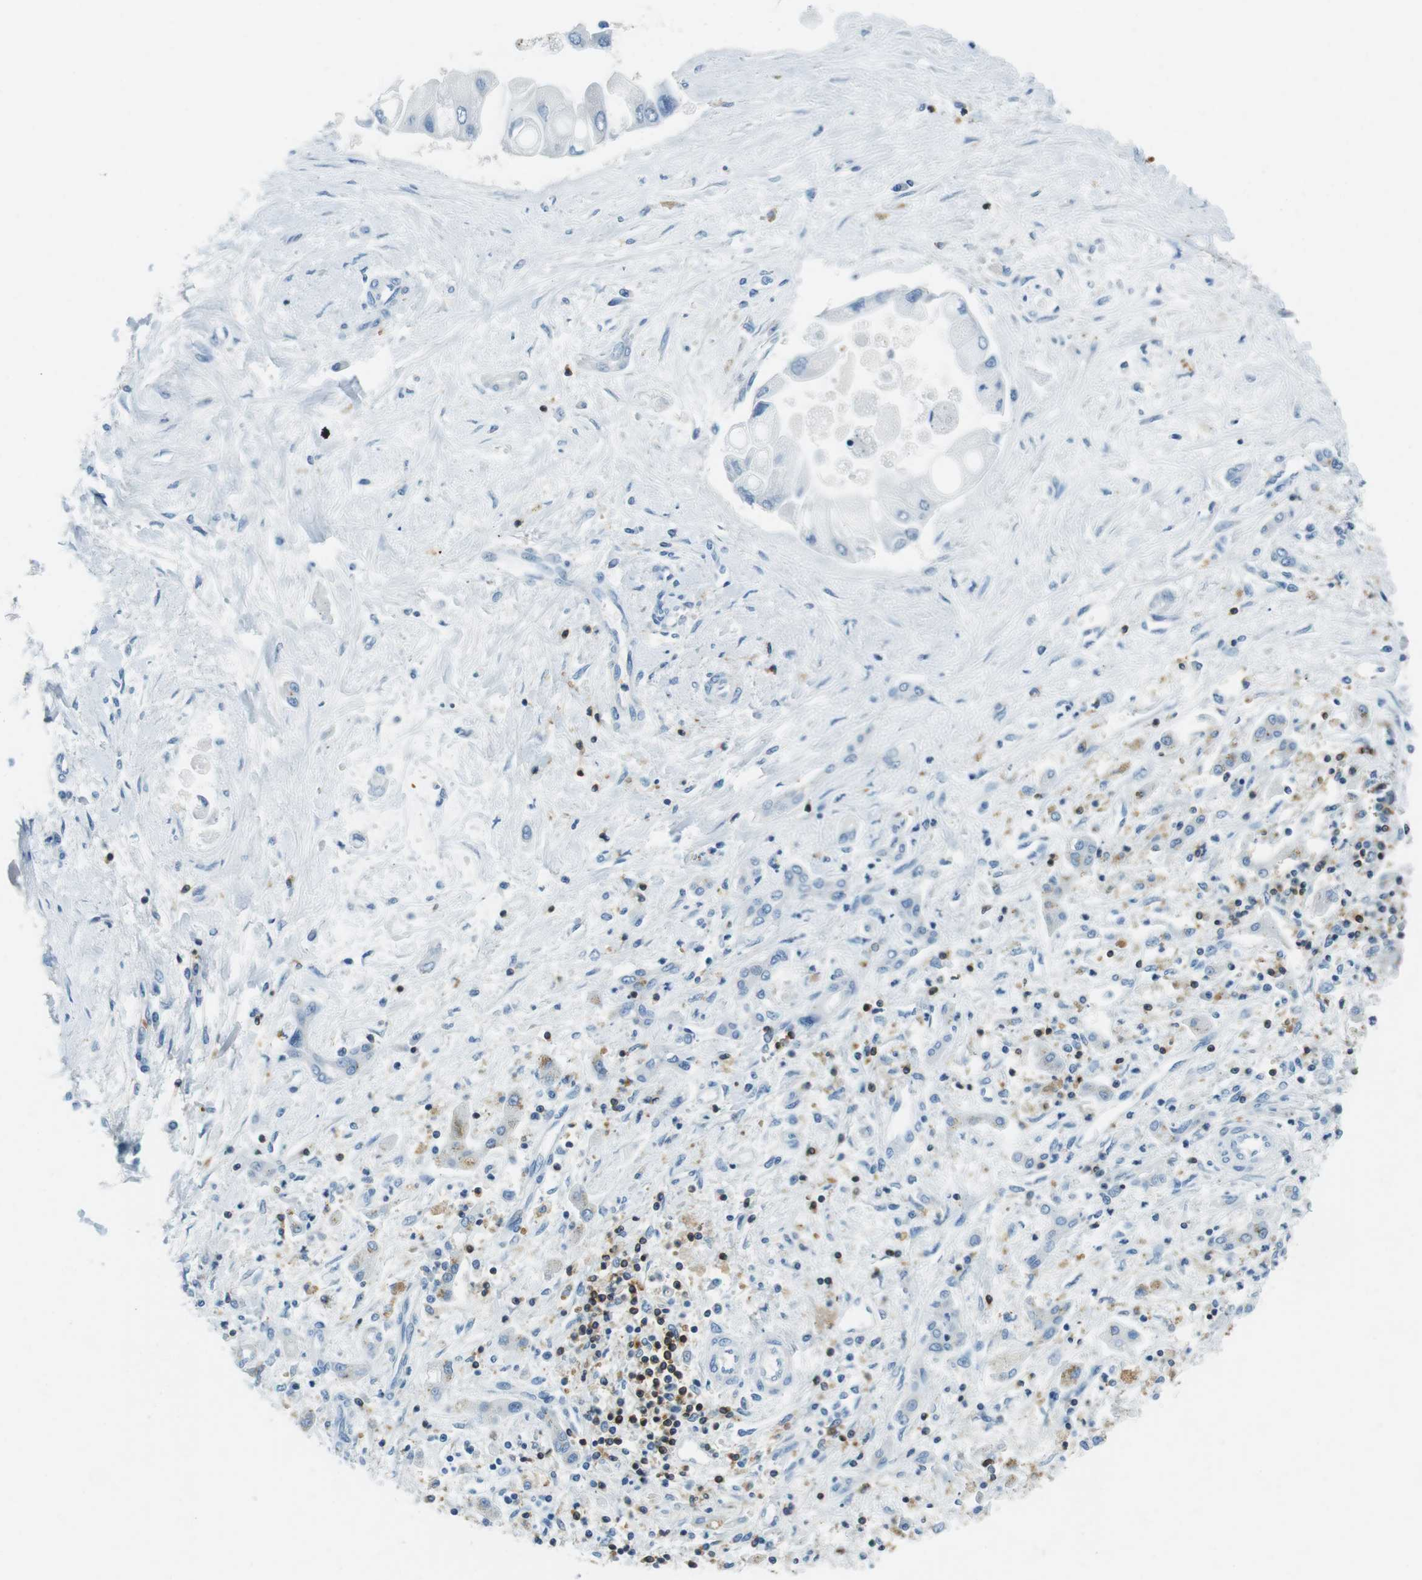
{"staining": {"intensity": "negative", "quantity": "none", "location": "none"}, "tissue": "liver cancer", "cell_type": "Tumor cells", "image_type": "cancer", "snomed": [{"axis": "morphology", "description": "Cholangiocarcinoma"}, {"axis": "topography", "description": "Liver"}], "caption": "DAB (3,3'-diaminobenzidine) immunohistochemical staining of liver cancer (cholangiocarcinoma) displays no significant expression in tumor cells. (Brightfield microscopy of DAB (3,3'-diaminobenzidine) IHC at high magnification).", "gene": "LAT", "patient": {"sex": "male", "age": 50}}